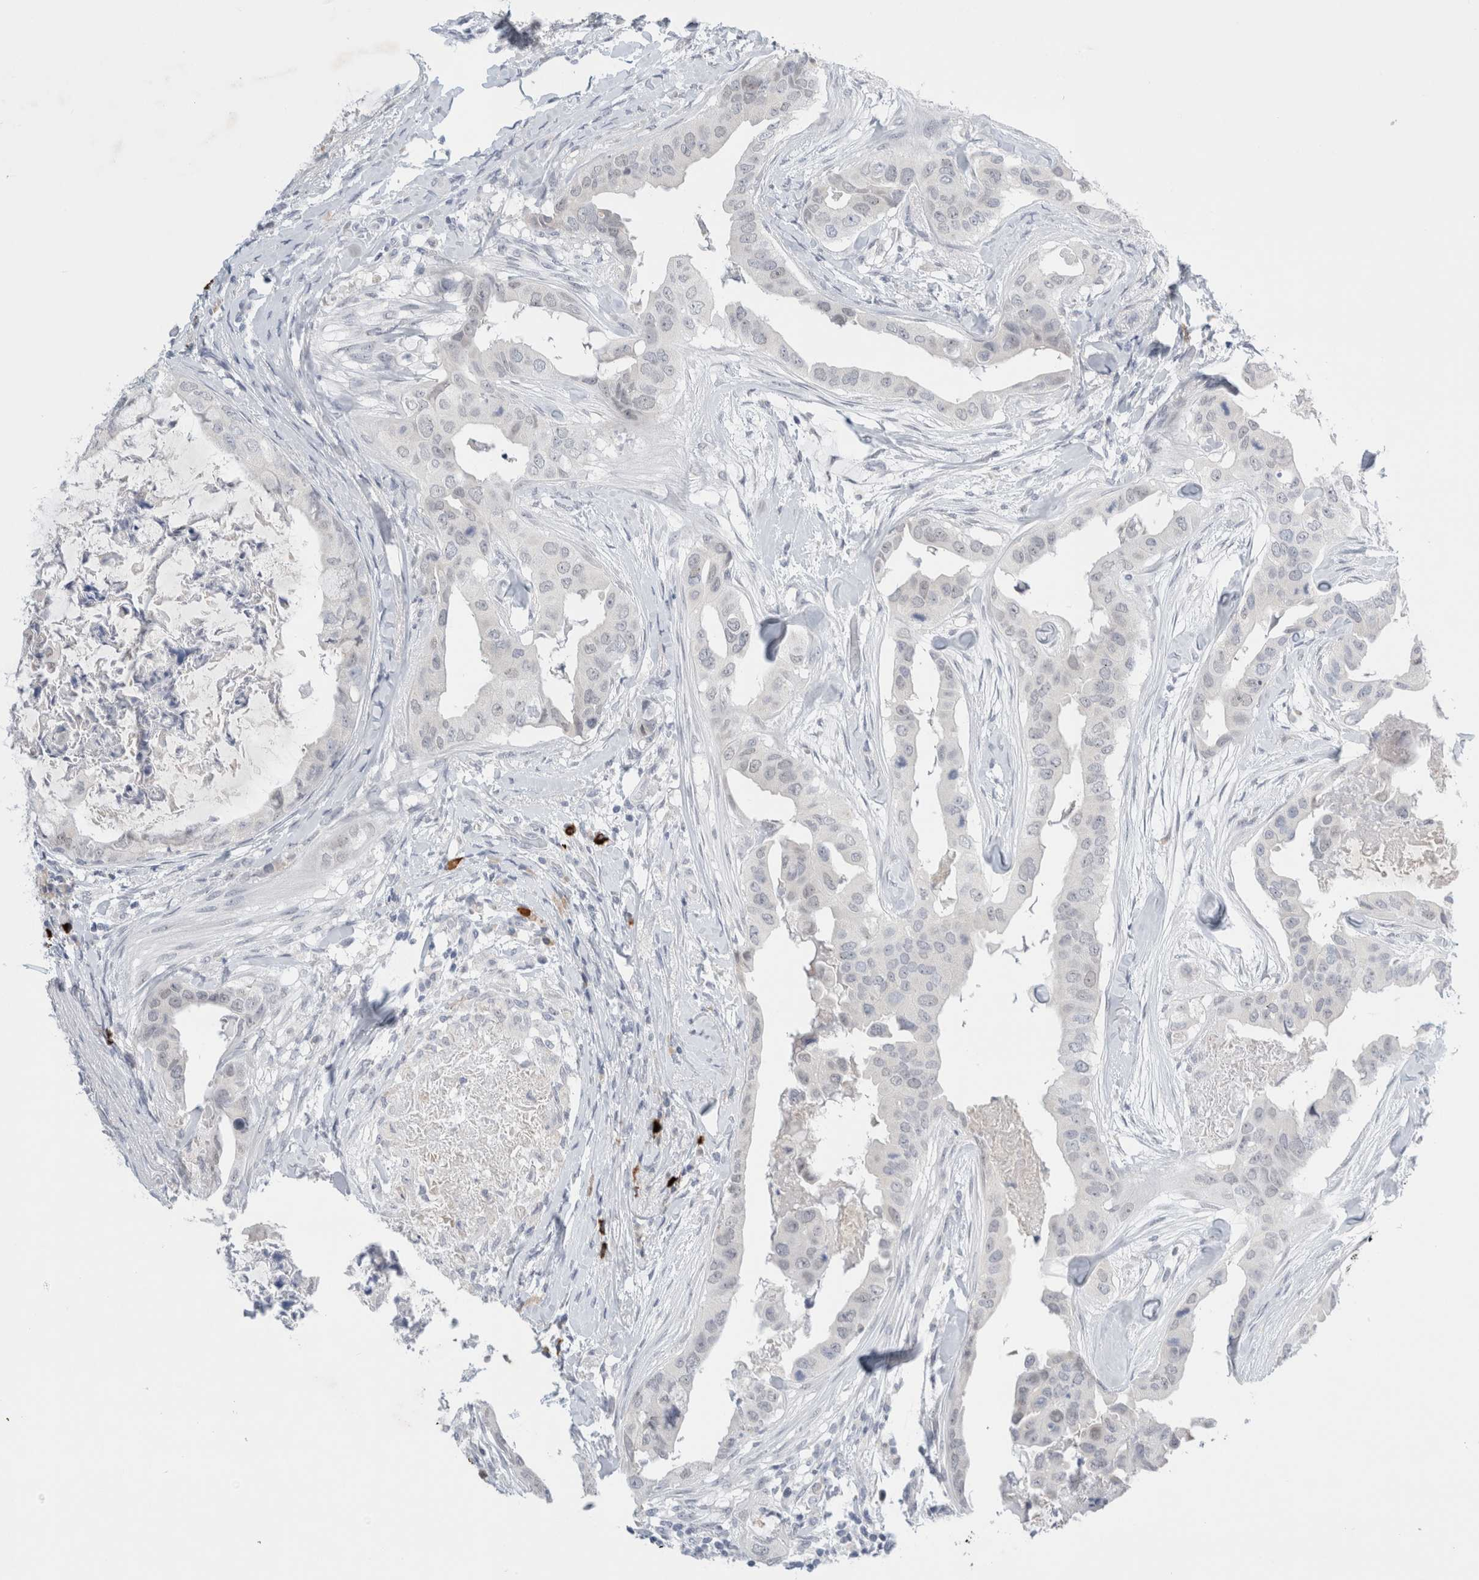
{"staining": {"intensity": "negative", "quantity": "none", "location": "none"}, "tissue": "breast cancer", "cell_type": "Tumor cells", "image_type": "cancer", "snomed": [{"axis": "morphology", "description": "Duct carcinoma"}, {"axis": "topography", "description": "Breast"}], "caption": "A high-resolution image shows immunohistochemistry (IHC) staining of breast cancer (intraductal carcinoma), which reveals no significant staining in tumor cells.", "gene": "SLC22A12", "patient": {"sex": "female", "age": 40}}